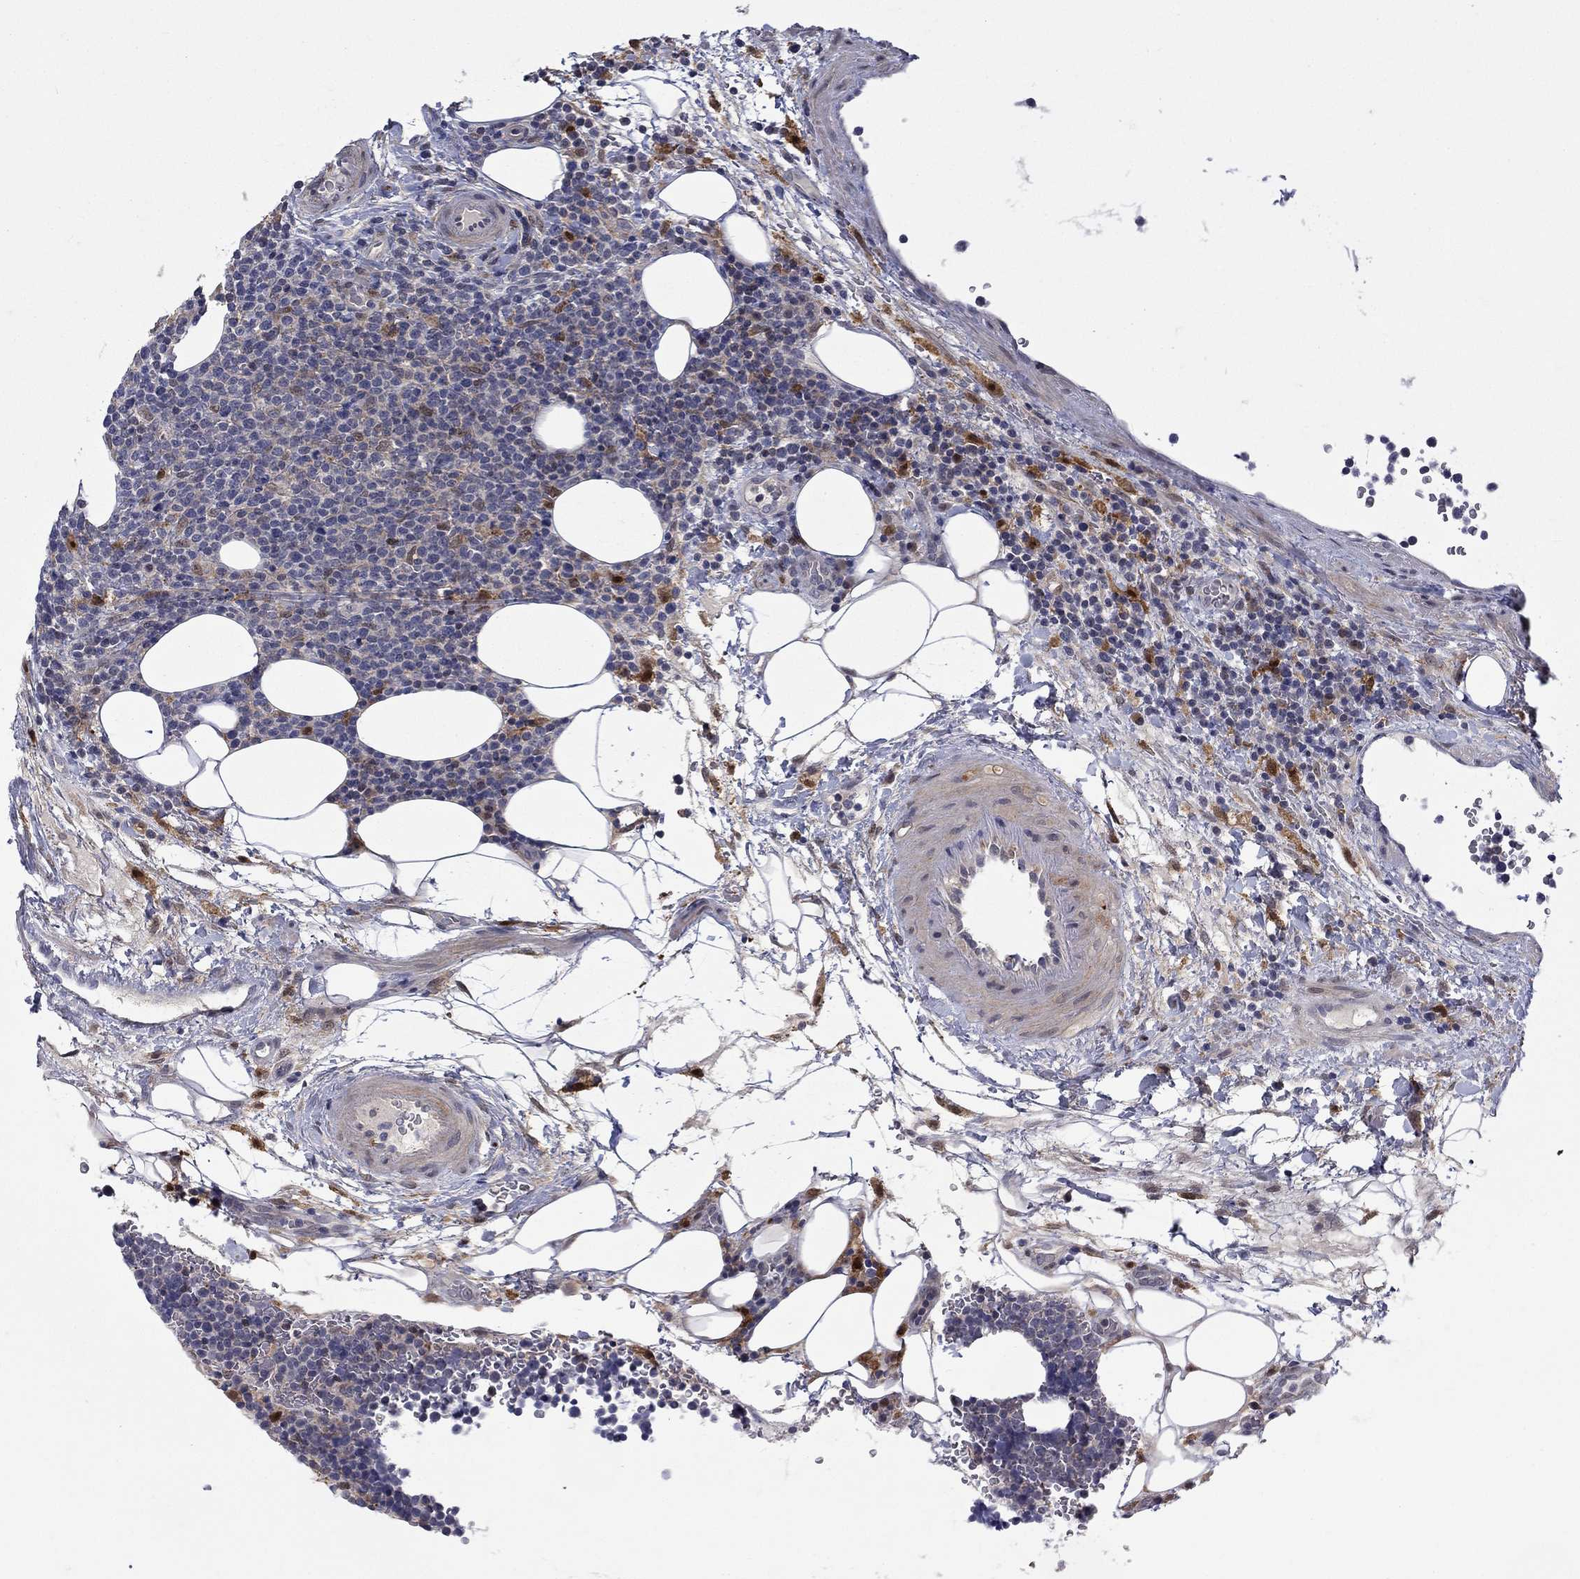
{"staining": {"intensity": "moderate", "quantity": "<25%", "location": "nuclear"}, "tissue": "lymphoma", "cell_type": "Tumor cells", "image_type": "cancer", "snomed": [{"axis": "morphology", "description": "Malignant lymphoma, non-Hodgkin's type, High grade"}, {"axis": "topography", "description": "Lymph node"}], "caption": "Immunohistochemistry (IHC) of lymphoma reveals low levels of moderate nuclear staining in about <25% of tumor cells. The staining was performed using DAB to visualize the protein expression in brown, while the nuclei were stained in blue with hematoxylin (Magnification: 20x).", "gene": "CBR1", "patient": {"sex": "male", "age": 61}}